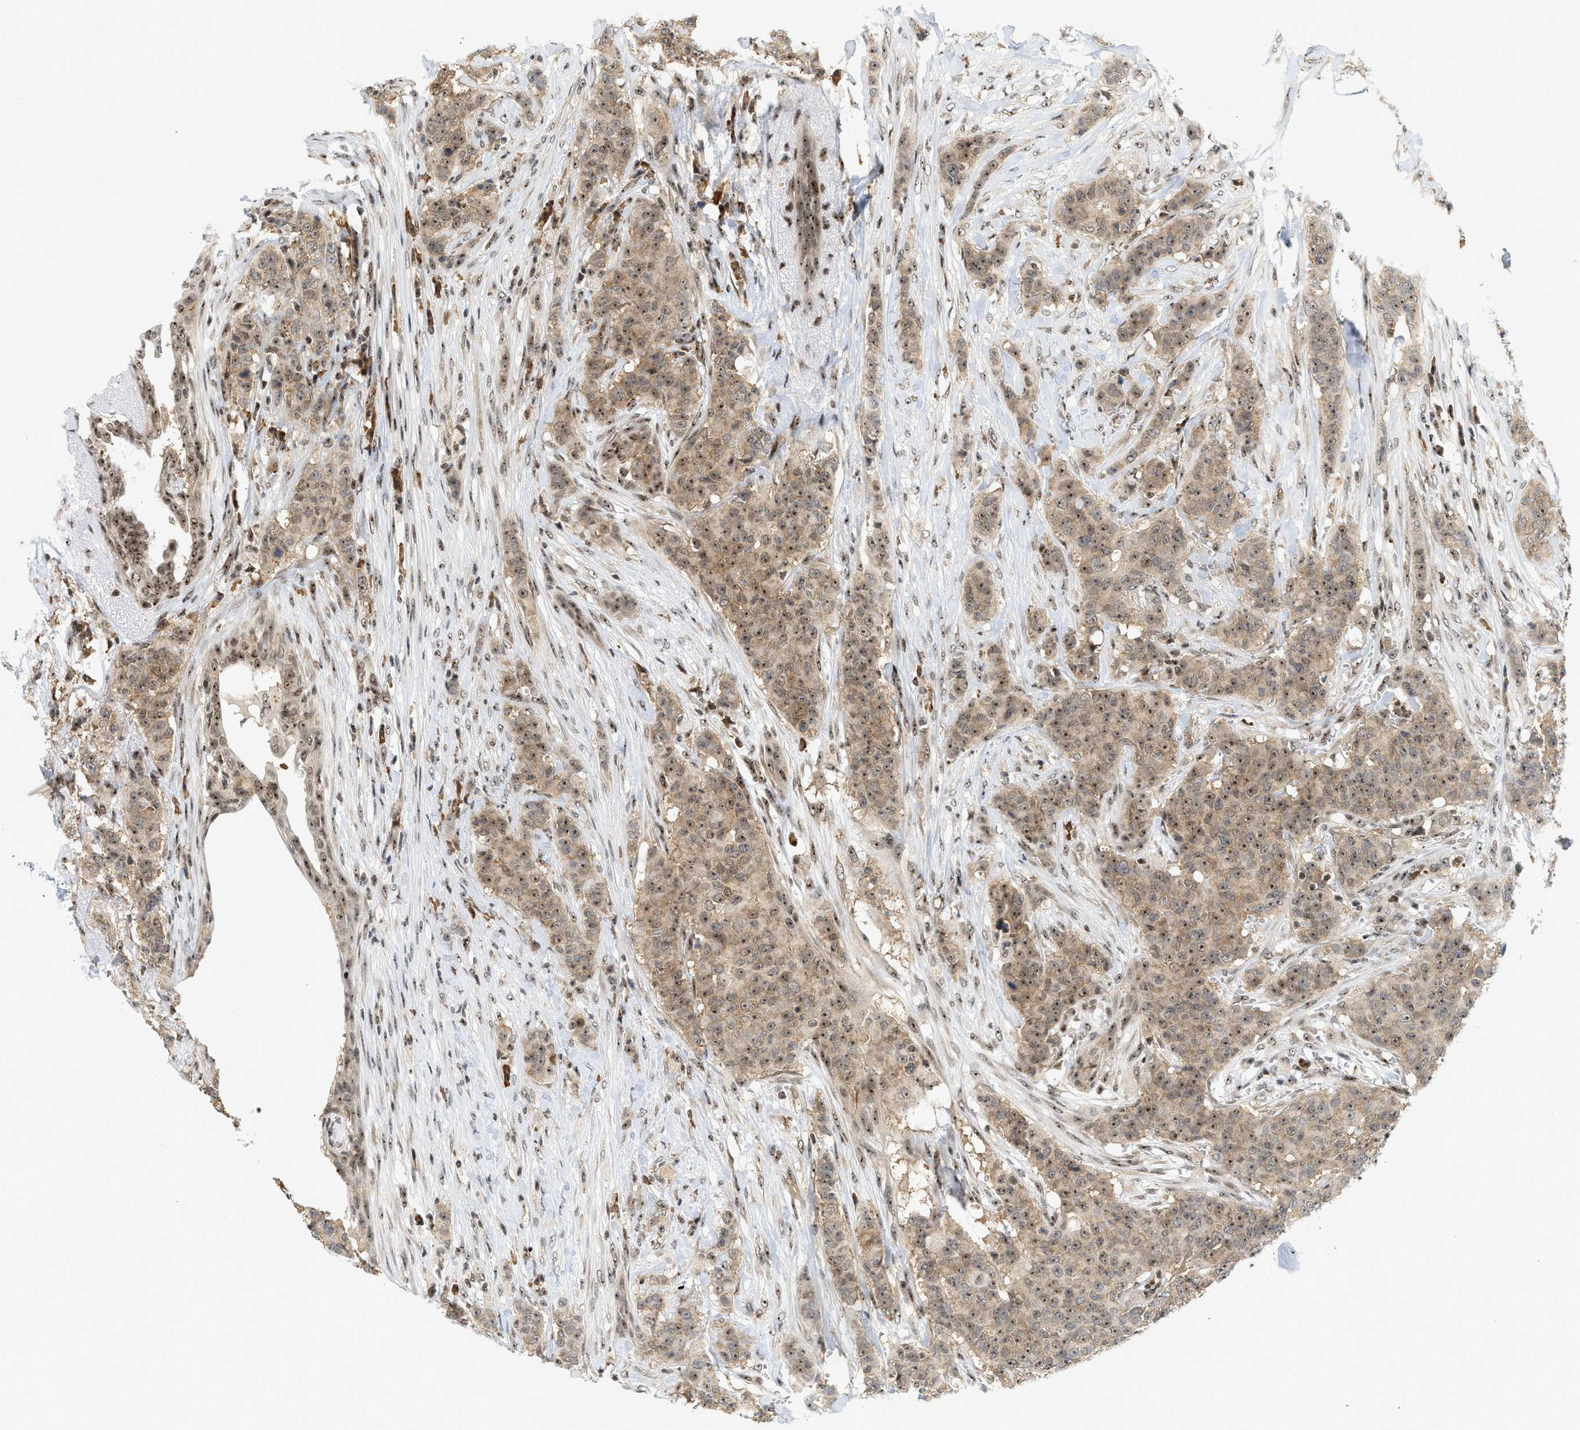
{"staining": {"intensity": "moderate", "quantity": ">75%", "location": "cytoplasmic/membranous,nuclear"}, "tissue": "breast cancer", "cell_type": "Tumor cells", "image_type": "cancer", "snomed": [{"axis": "morphology", "description": "Normal tissue, NOS"}, {"axis": "morphology", "description": "Duct carcinoma"}, {"axis": "topography", "description": "Breast"}], "caption": "Protein staining by immunohistochemistry (IHC) demonstrates moderate cytoplasmic/membranous and nuclear positivity in about >75% of tumor cells in breast cancer (infiltrating ductal carcinoma).", "gene": "ZNF22", "patient": {"sex": "female", "age": 40}}